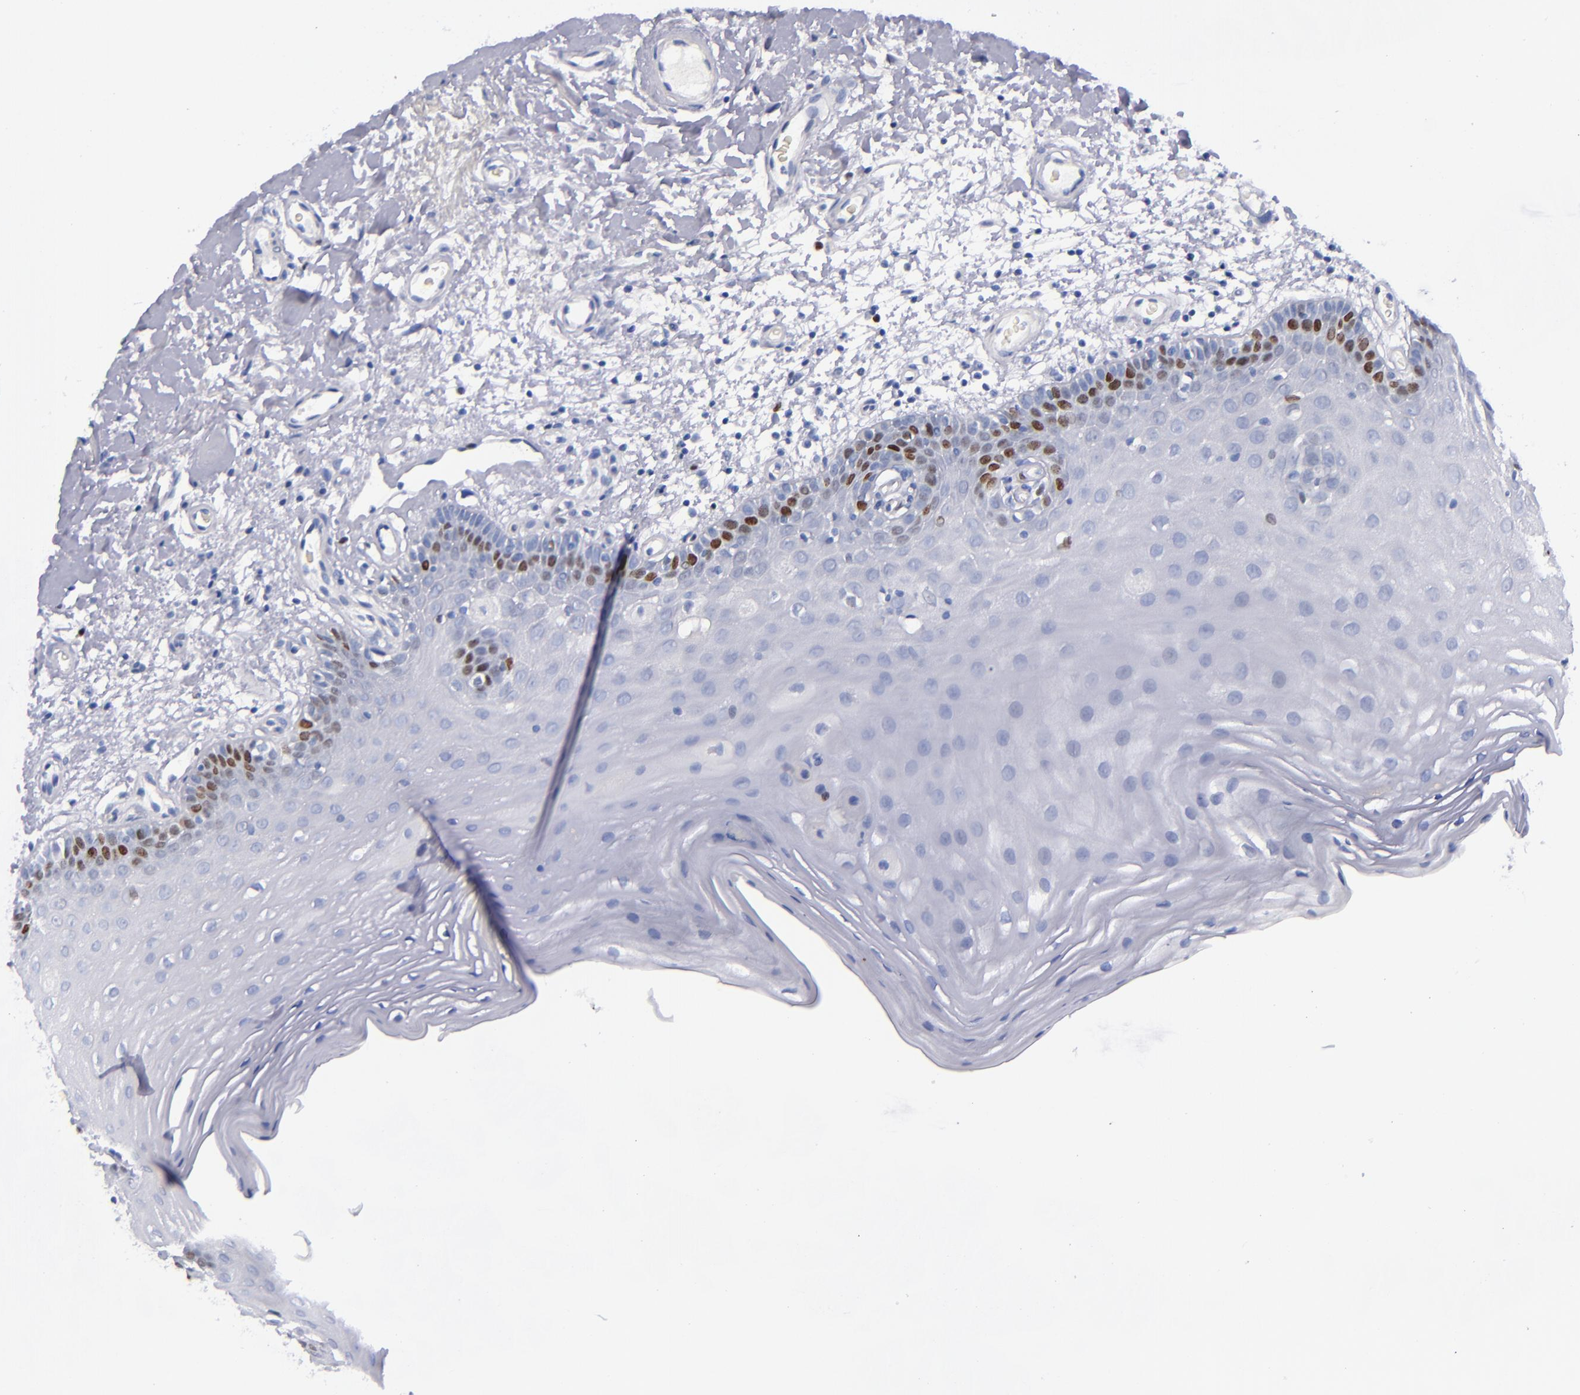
{"staining": {"intensity": "strong", "quantity": "25%-75%", "location": "nuclear"}, "tissue": "oral mucosa", "cell_type": "Squamous epithelial cells", "image_type": "normal", "snomed": [{"axis": "morphology", "description": "Normal tissue, NOS"}, {"axis": "morphology", "description": "Squamous cell carcinoma, NOS"}, {"axis": "topography", "description": "Skeletal muscle"}, {"axis": "topography", "description": "Oral tissue"}, {"axis": "topography", "description": "Head-Neck"}], "caption": "Squamous epithelial cells display high levels of strong nuclear positivity in about 25%-75% of cells in benign oral mucosa. The protein of interest is shown in brown color, while the nuclei are stained blue.", "gene": "MCM7", "patient": {"sex": "male", "age": 71}}